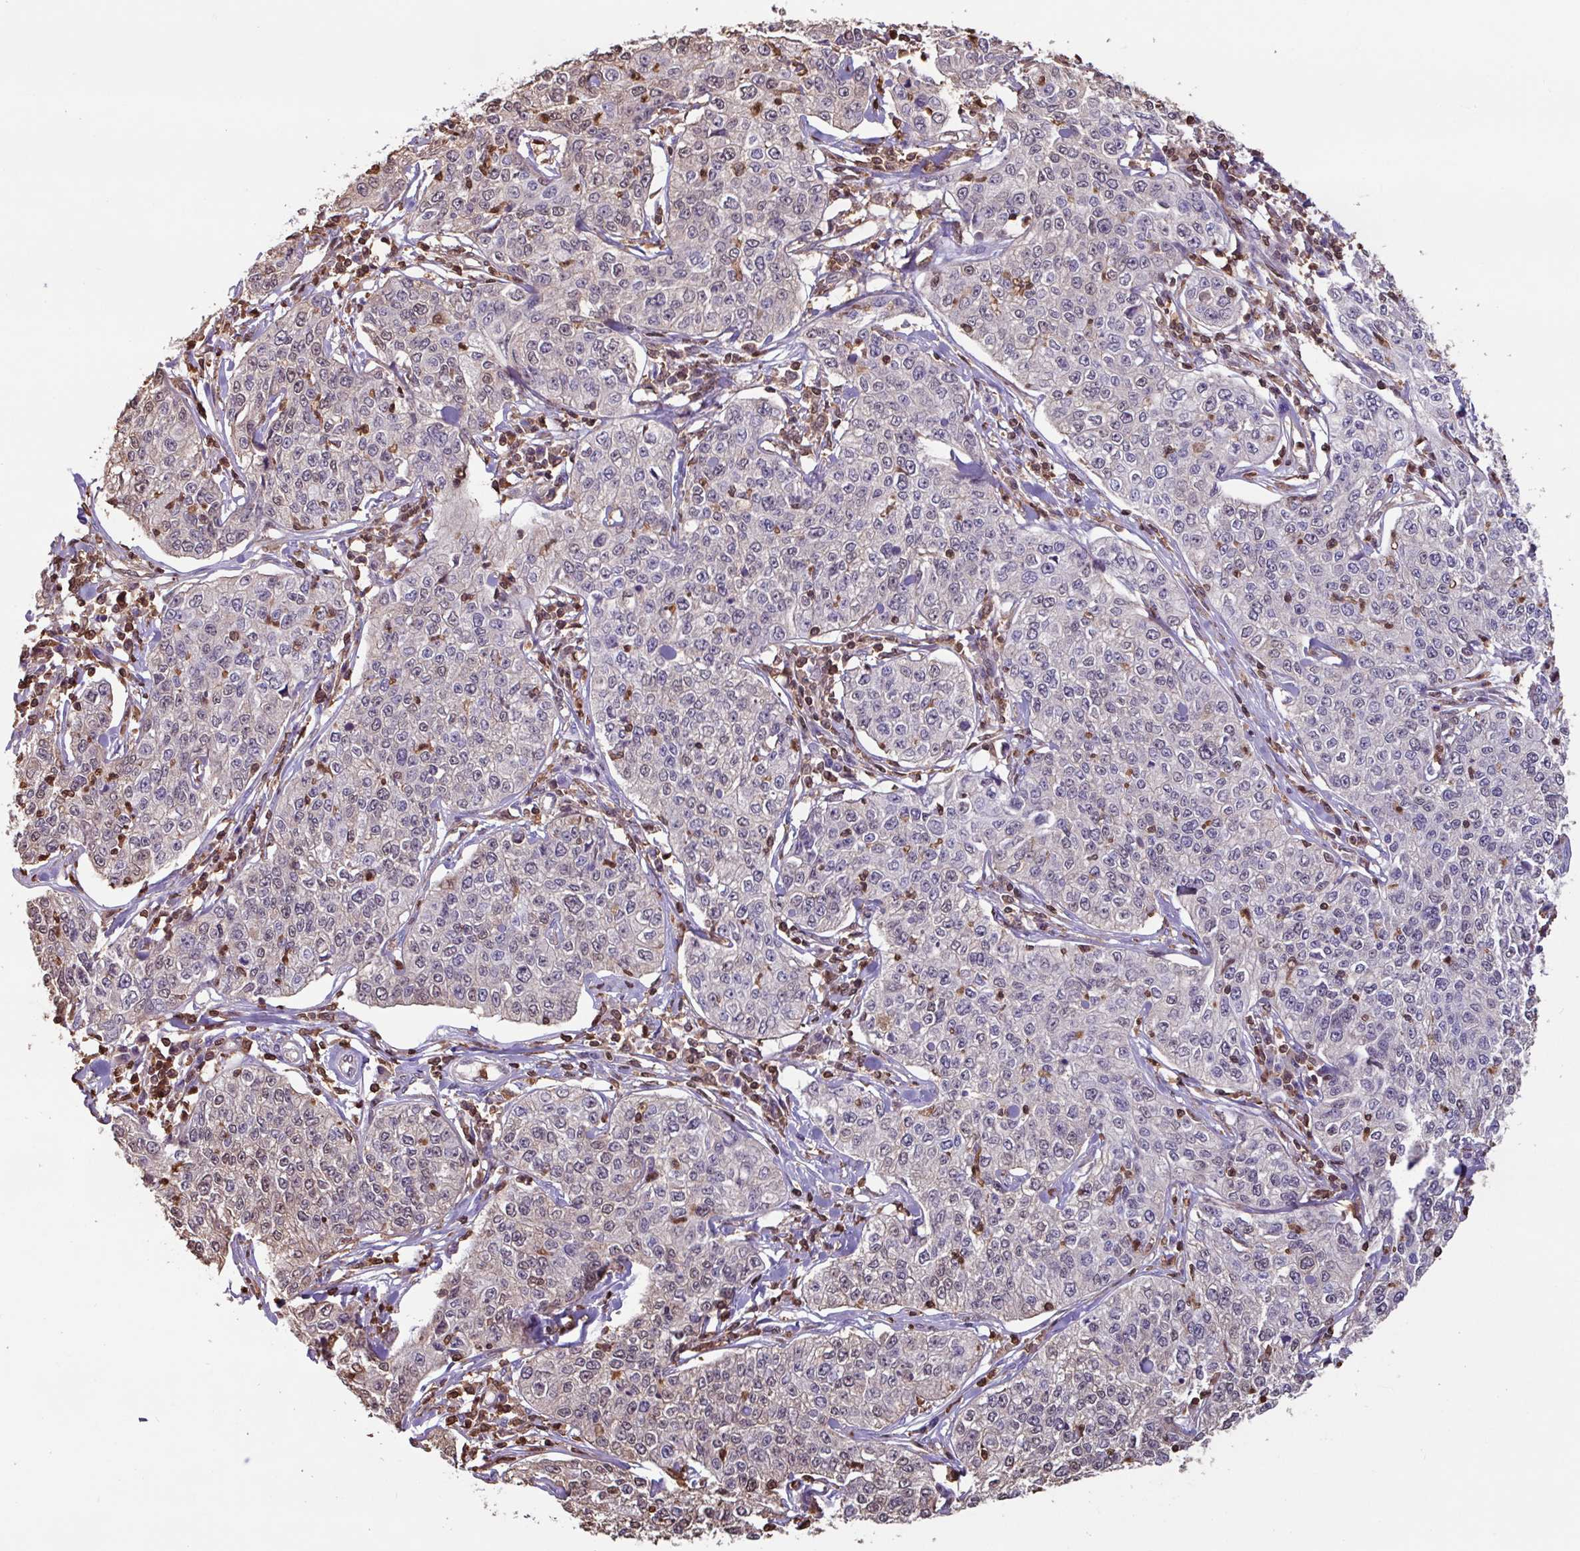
{"staining": {"intensity": "negative", "quantity": "none", "location": "none"}, "tissue": "cervical cancer", "cell_type": "Tumor cells", "image_type": "cancer", "snomed": [{"axis": "morphology", "description": "Squamous cell carcinoma, NOS"}, {"axis": "topography", "description": "Cervix"}], "caption": "Human cervical squamous cell carcinoma stained for a protein using immunohistochemistry shows no staining in tumor cells.", "gene": "ARHGDIB", "patient": {"sex": "female", "age": 35}}